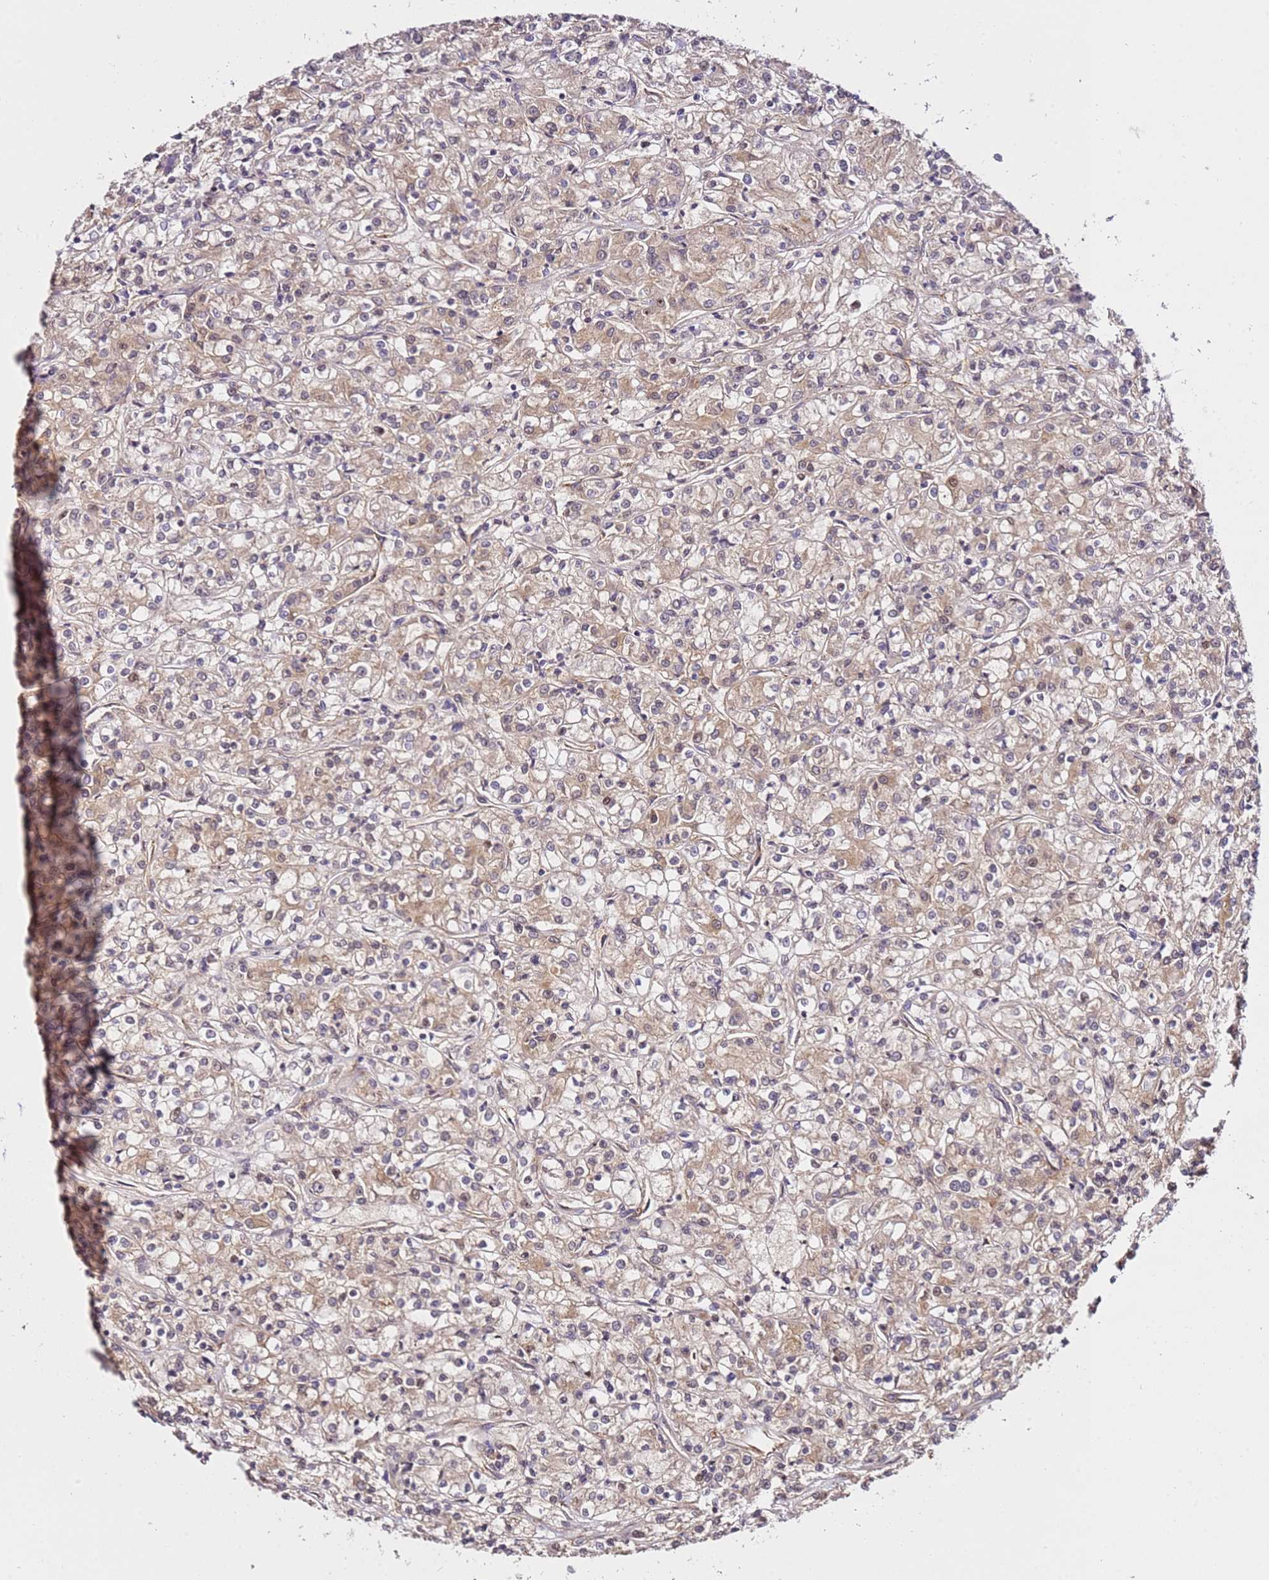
{"staining": {"intensity": "weak", "quantity": ">75%", "location": "cytoplasmic/membranous"}, "tissue": "renal cancer", "cell_type": "Tumor cells", "image_type": "cancer", "snomed": [{"axis": "morphology", "description": "Adenocarcinoma, NOS"}, {"axis": "topography", "description": "Kidney"}], "caption": "Brown immunohistochemical staining in adenocarcinoma (renal) reveals weak cytoplasmic/membranous positivity in about >75% of tumor cells.", "gene": "DDX27", "patient": {"sex": "female", "age": 59}}